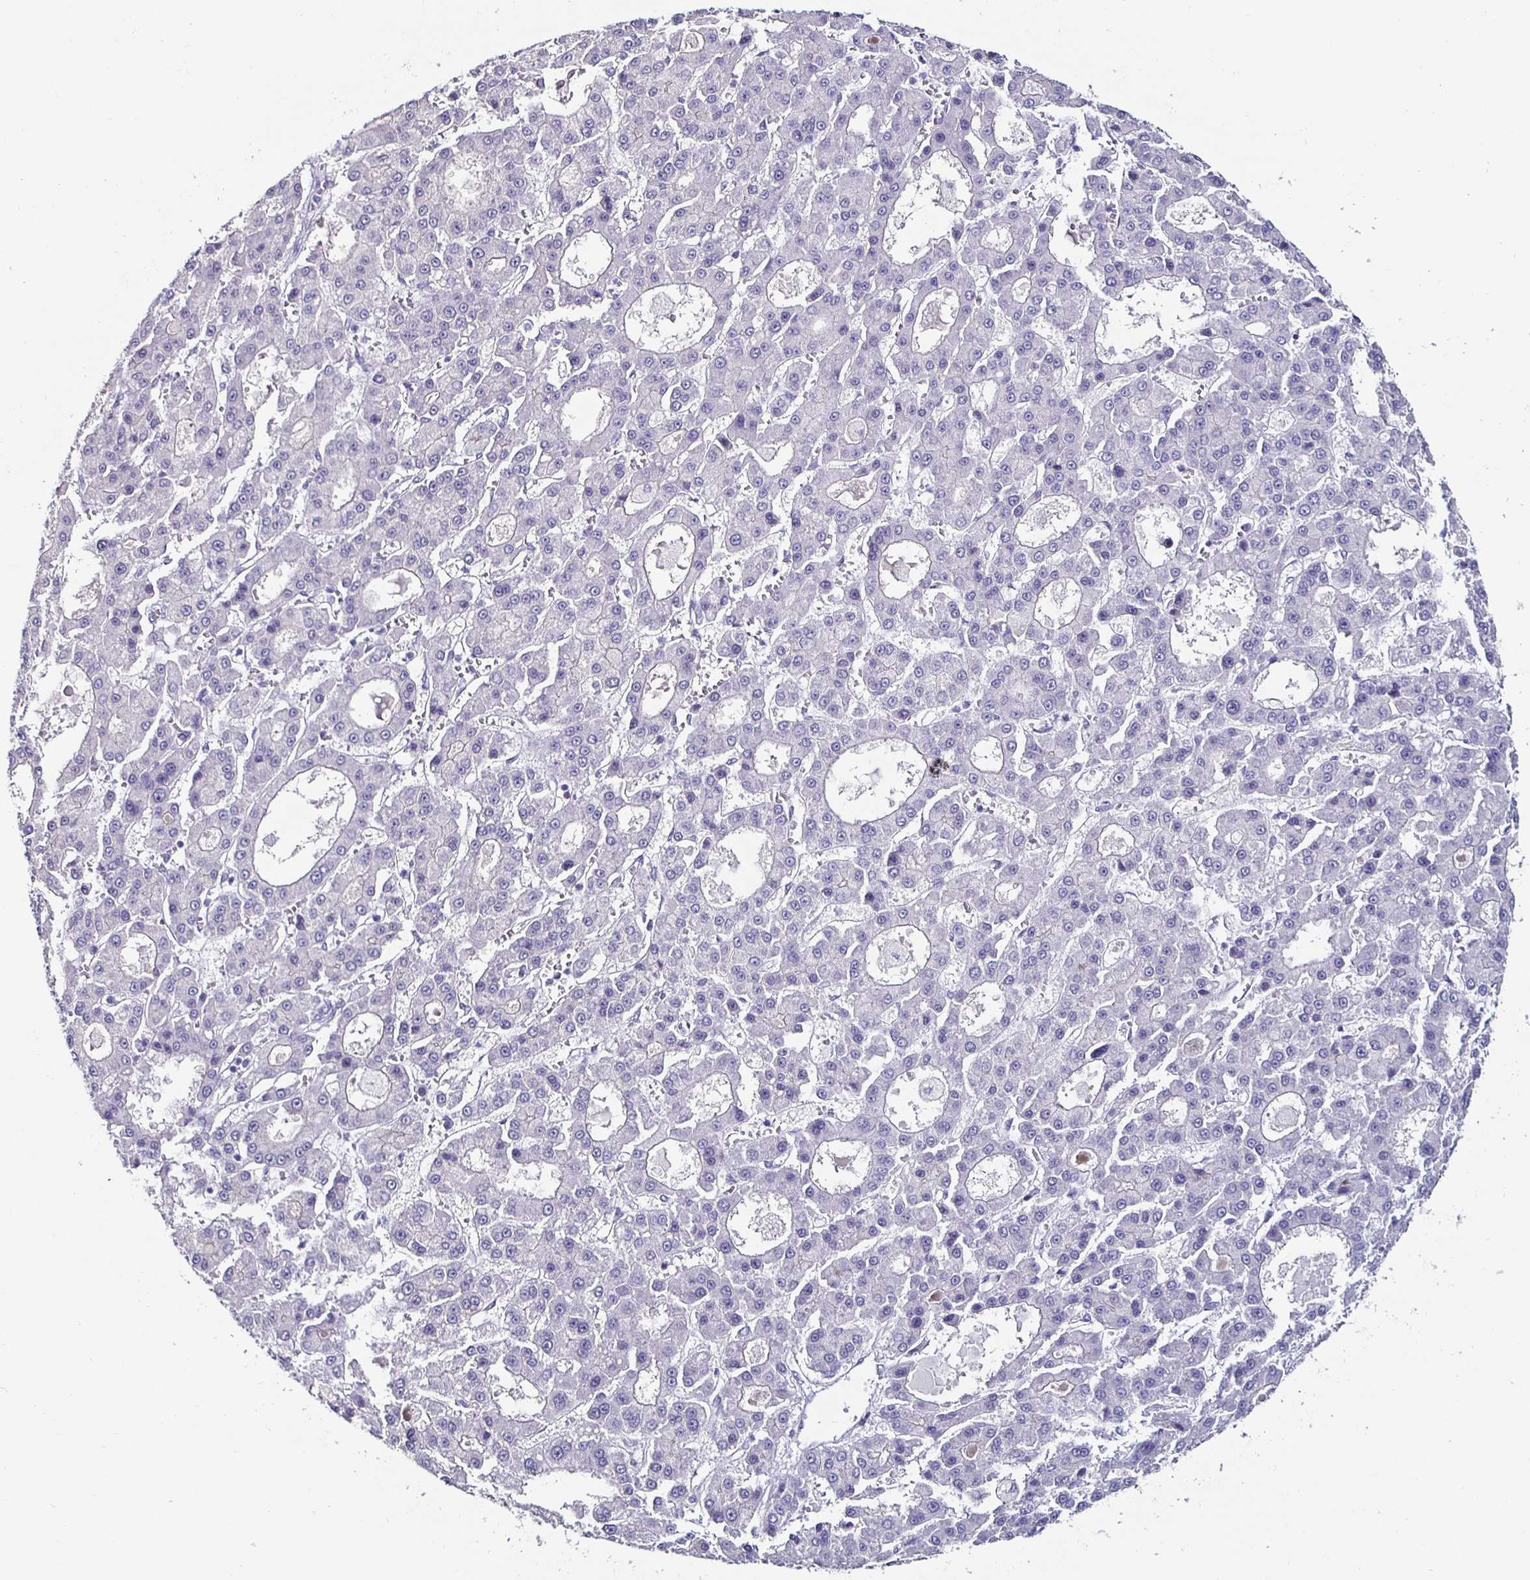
{"staining": {"intensity": "negative", "quantity": "none", "location": "none"}, "tissue": "liver cancer", "cell_type": "Tumor cells", "image_type": "cancer", "snomed": [{"axis": "morphology", "description": "Carcinoma, Hepatocellular, NOS"}, {"axis": "topography", "description": "Liver"}], "caption": "IHC micrograph of neoplastic tissue: liver hepatocellular carcinoma stained with DAB (3,3'-diaminobenzidine) exhibits no significant protein expression in tumor cells.", "gene": "DDX39B", "patient": {"sex": "male", "age": 70}}